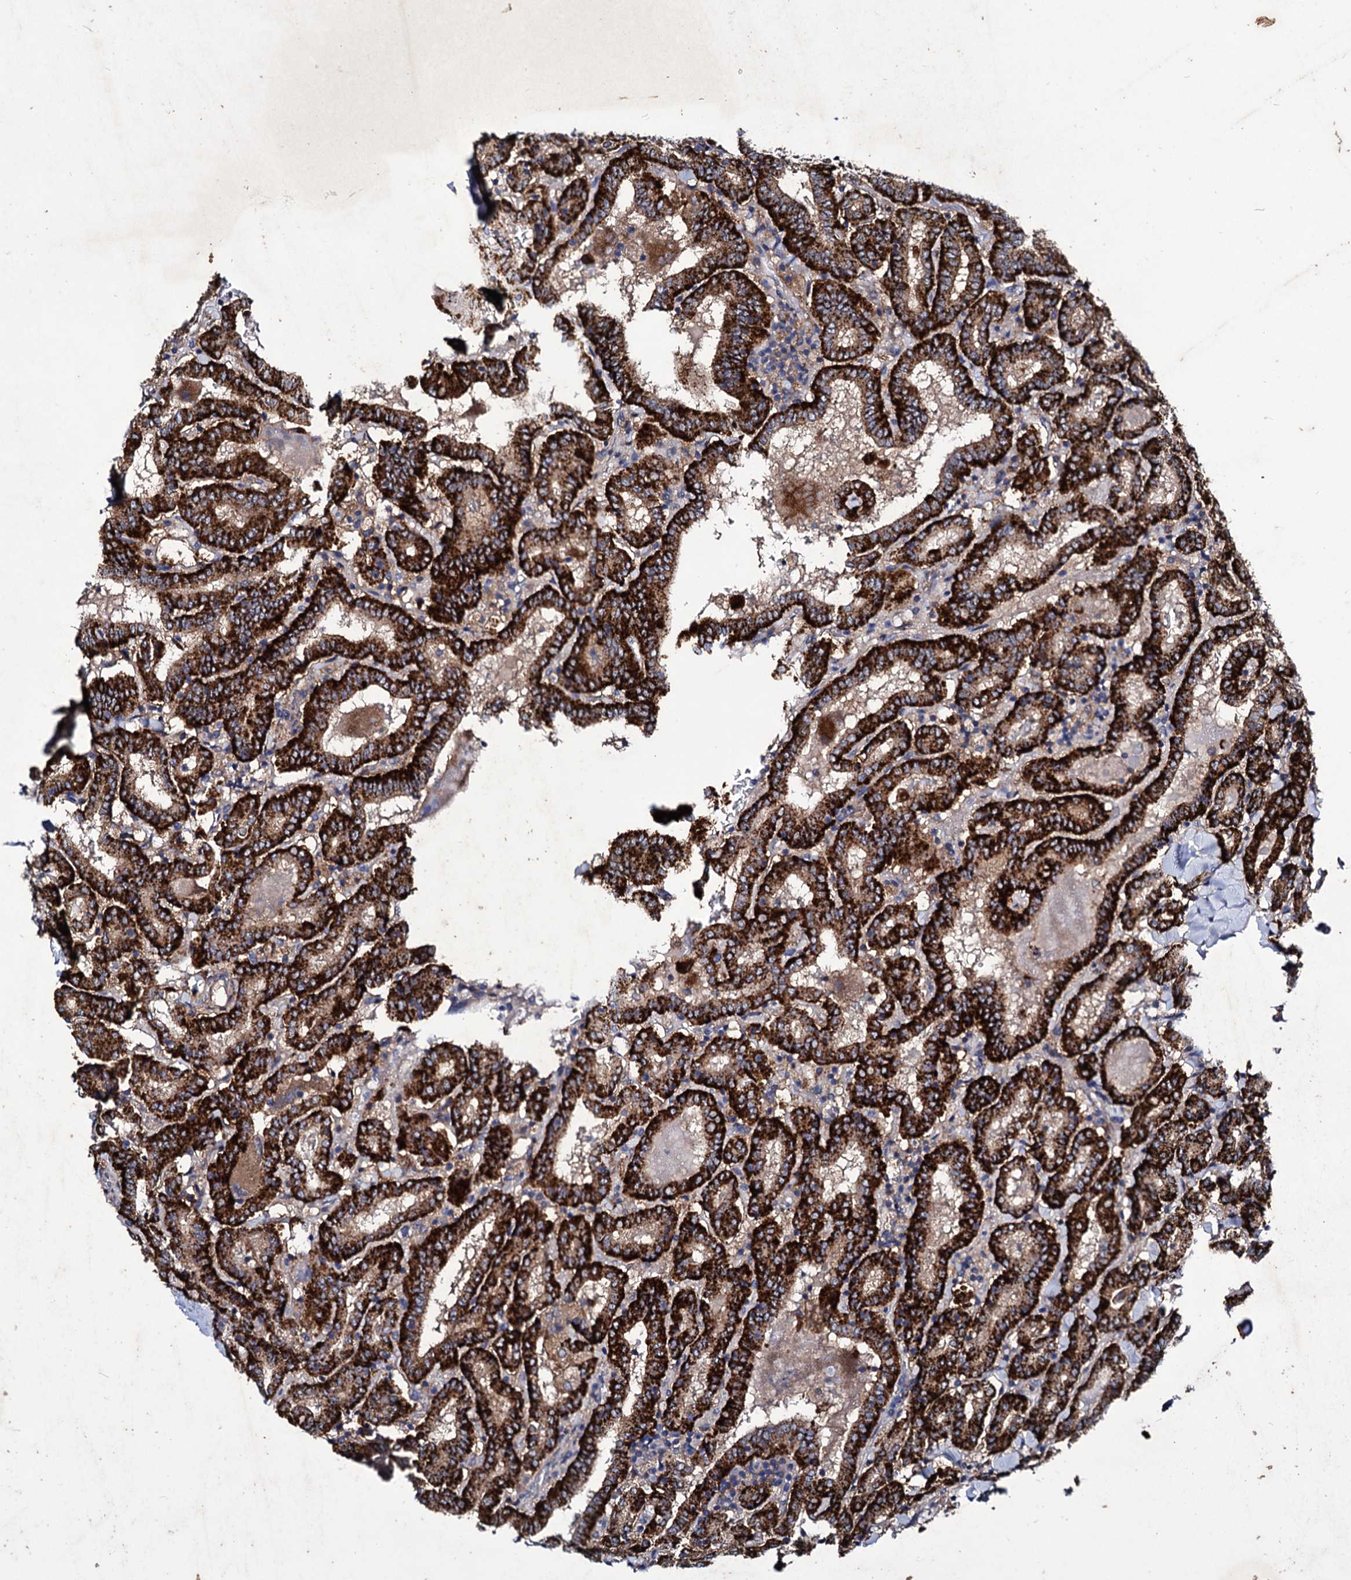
{"staining": {"intensity": "strong", "quantity": ">75%", "location": "cytoplasmic/membranous"}, "tissue": "thyroid cancer", "cell_type": "Tumor cells", "image_type": "cancer", "snomed": [{"axis": "morphology", "description": "Papillary adenocarcinoma, NOS"}, {"axis": "topography", "description": "Thyroid gland"}], "caption": "Immunohistochemical staining of thyroid papillary adenocarcinoma exhibits high levels of strong cytoplasmic/membranous protein staining in approximately >75% of tumor cells.", "gene": "AXL", "patient": {"sex": "female", "age": 72}}